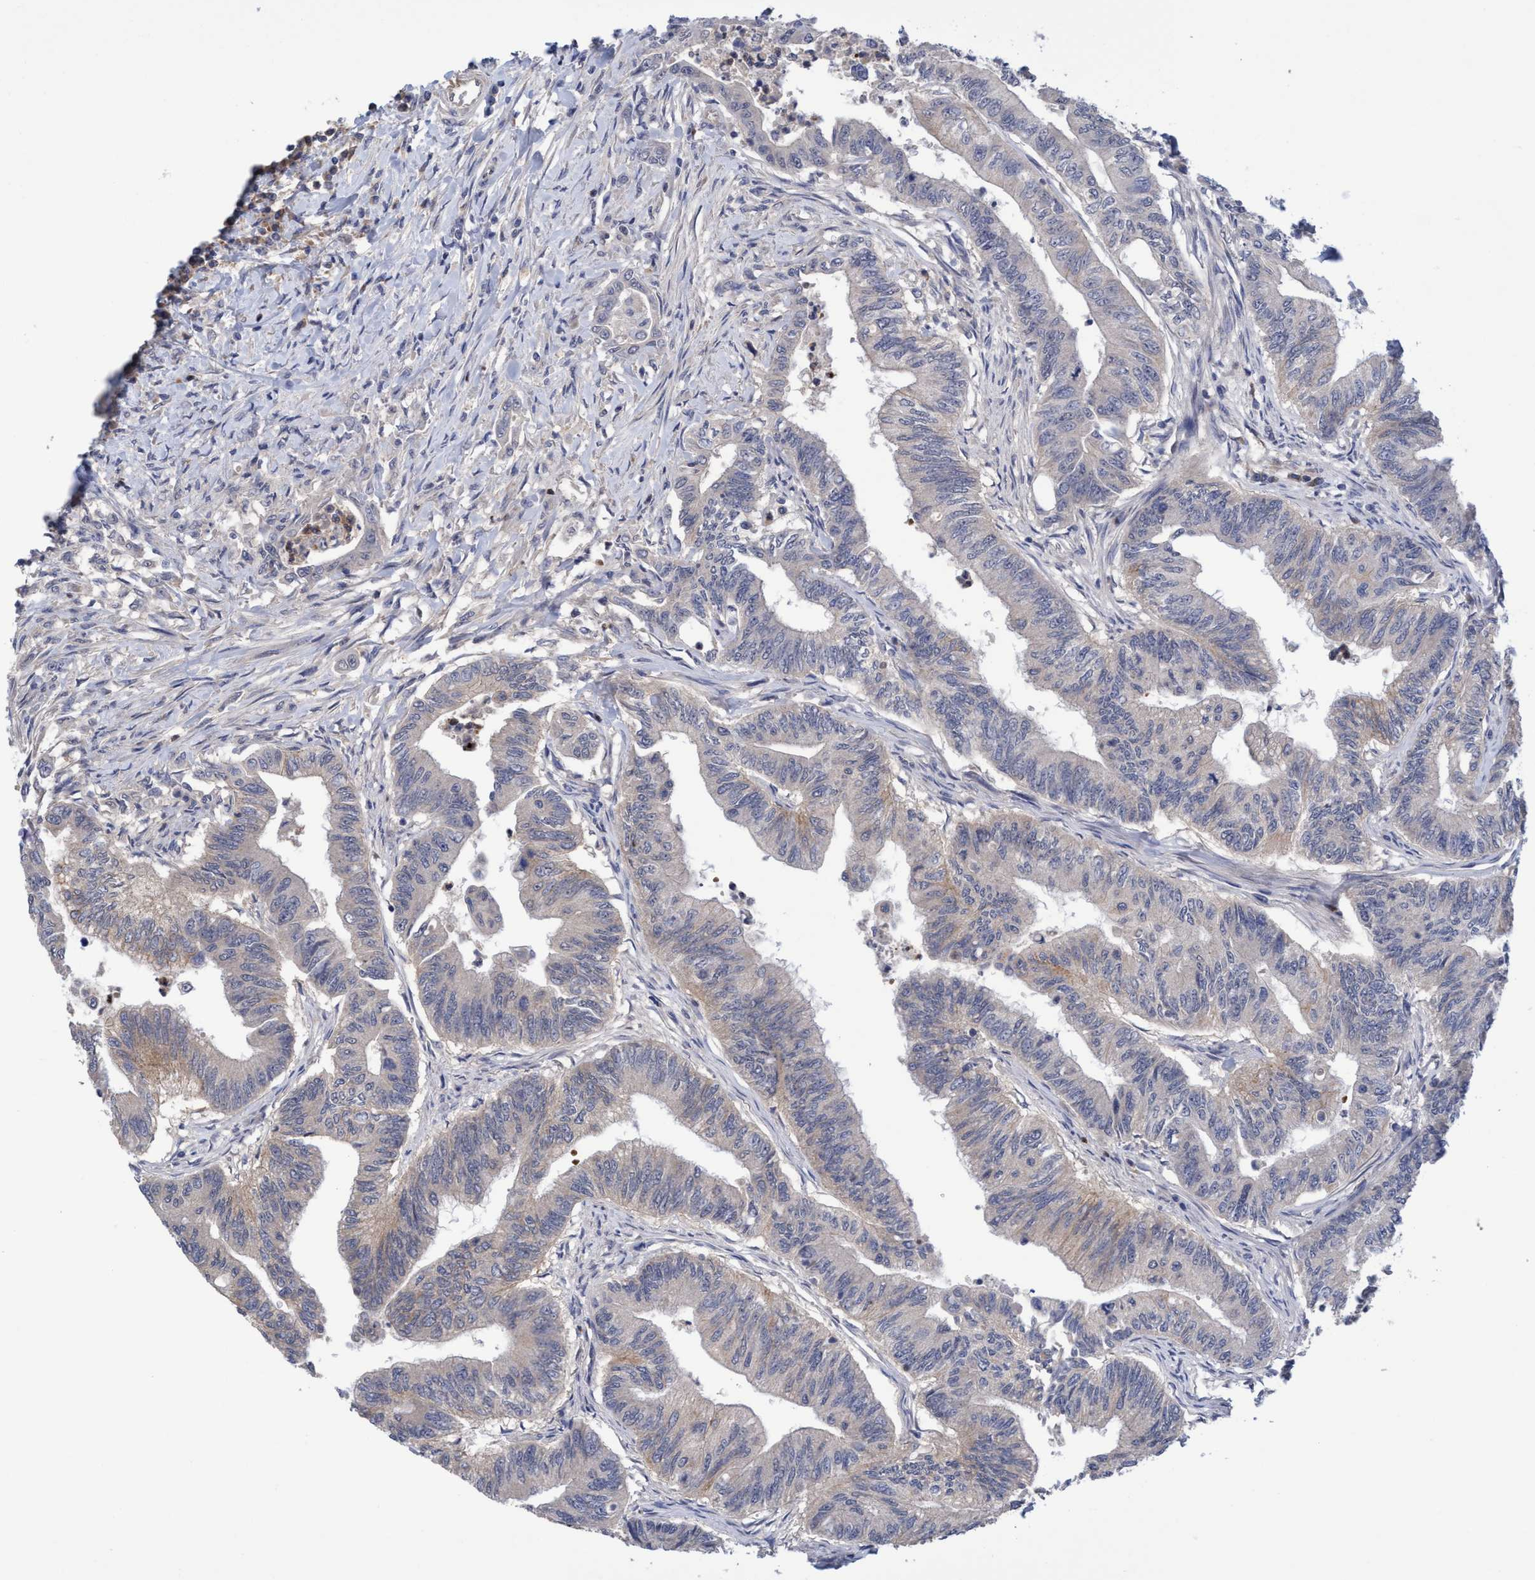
{"staining": {"intensity": "weak", "quantity": "<25%", "location": "cytoplasmic/membranous"}, "tissue": "colorectal cancer", "cell_type": "Tumor cells", "image_type": "cancer", "snomed": [{"axis": "morphology", "description": "Adenoma, NOS"}, {"axis": "morphology", "description": "Adenocarcinoma, NOS"}, {"axis": "topography", "description": "Colon"}], "caption": "Protein analysis of colorectal adenoma displays no significant expression in tumor cells.", "gene": "SEMA4D", "patient": {"sex": "male", "age": 79}}